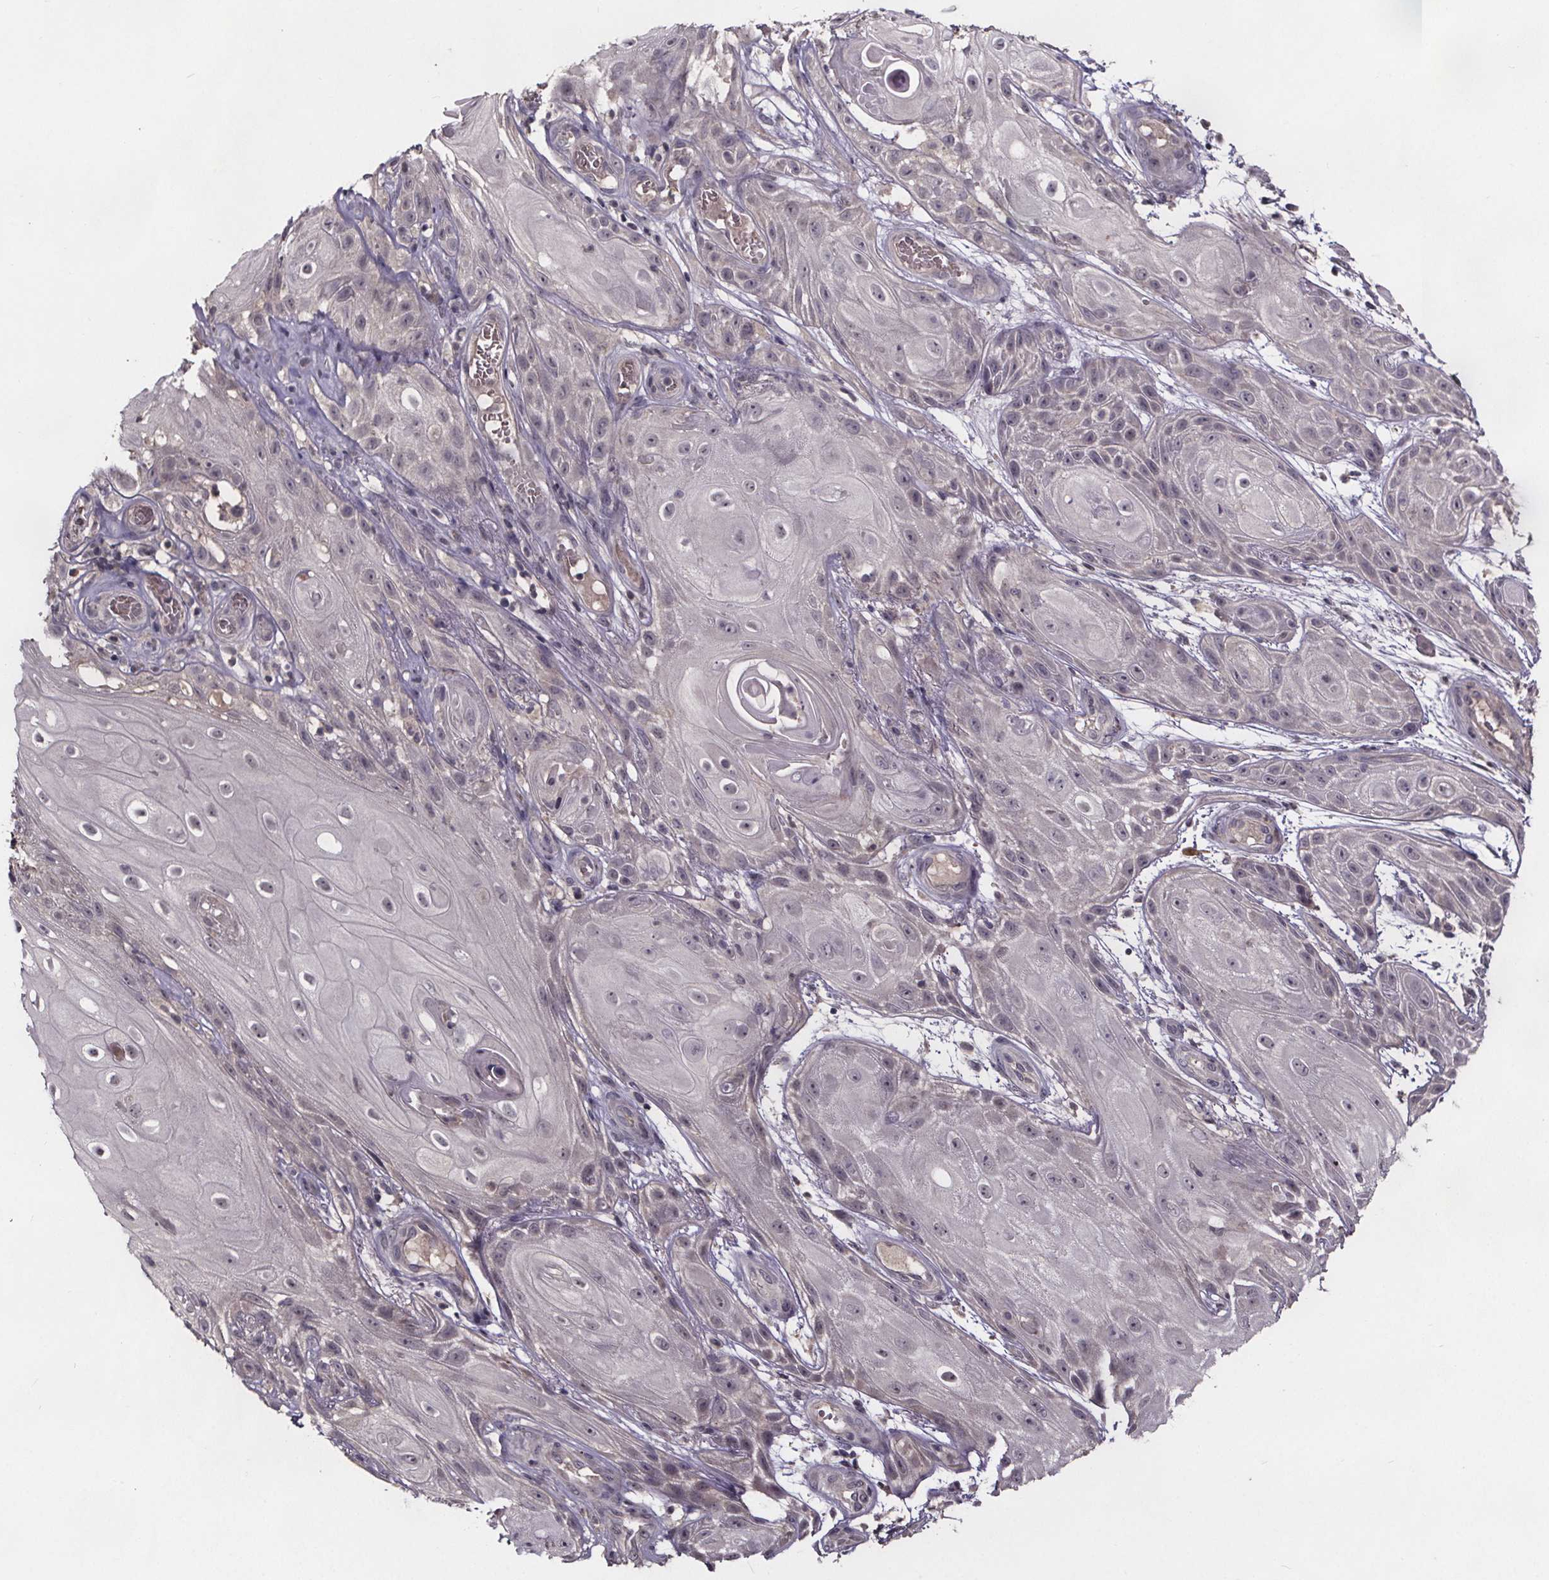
{"staining": {"intensity": "negative", "quantity": "none", "location": "none"}, "tissue": "skin cancer", "cell_type": "Tumor cells", "image_type": "cancer", "snomed": [{"axis": "morphology", "description": "Squamous cell carcinoma, NOS"}, {"axis": "topography", "description": "Skin"}], "caption": "The histopathology image reveals no significant positivity in tumor cells of skin cancer (squamous cell carcinoma).", "gene": "SMIM1", "patient": {"sex": "male", "age": 62}}